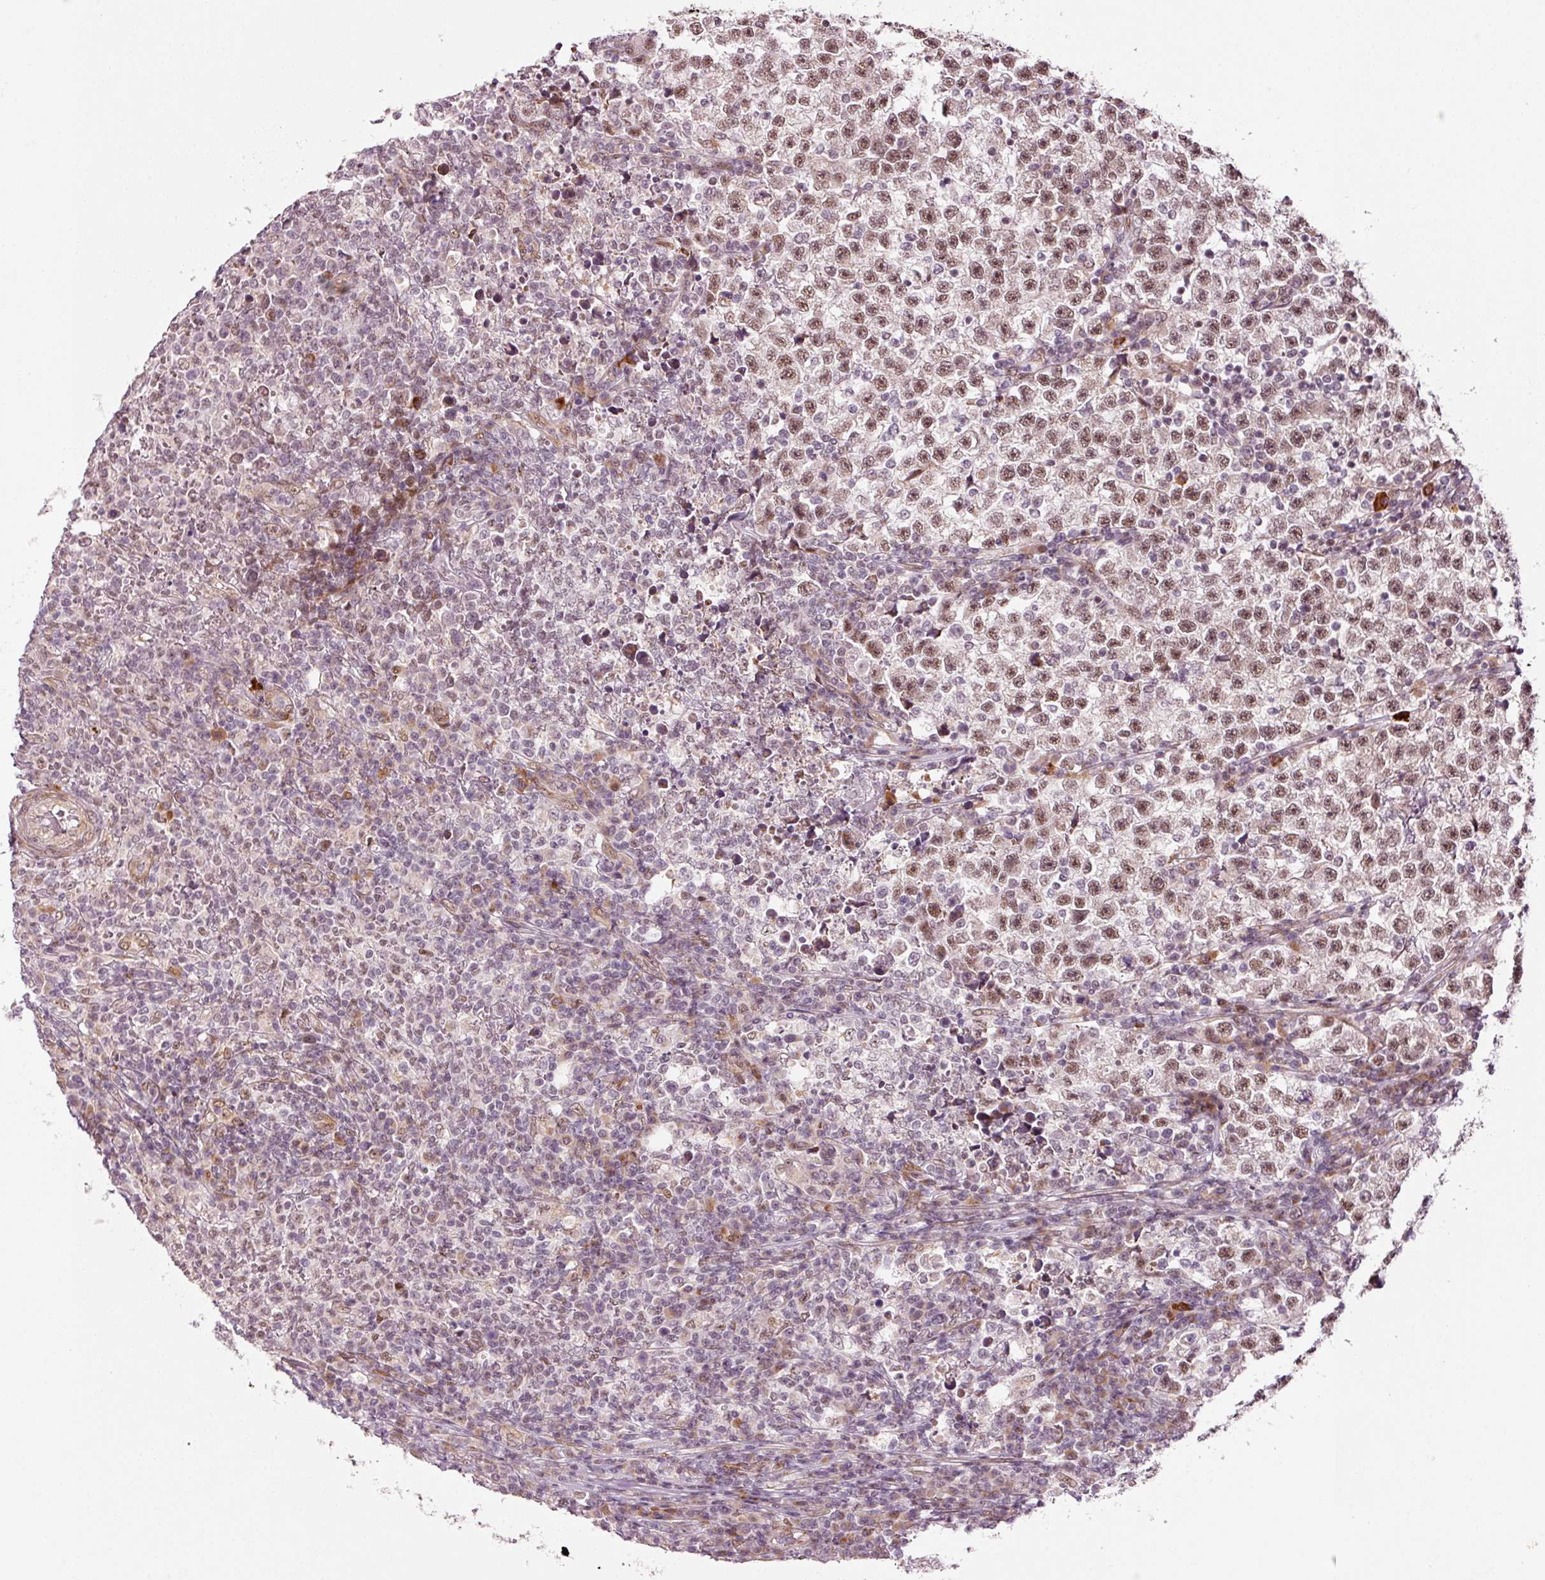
{"staining": {"intensity": "moderate", "quantity": ">75%", "location": "nuclear"}, "tissue": "testis cancer", "cell_type": "Tumor cells", "image_type": "cancer", "snomed": [{"axis": "morphology", "description": "Seminoma, NOS"}, {"axis": "topography", "description": "Testis"}], "caption": "Moderate nuclear positivity for a protein is appreciated in about >75% of tumor cells of testis cancer using immunohistochemistry.", "gene": "ANKRD20A1", "patient": {"sex": "male", "age": 22}}